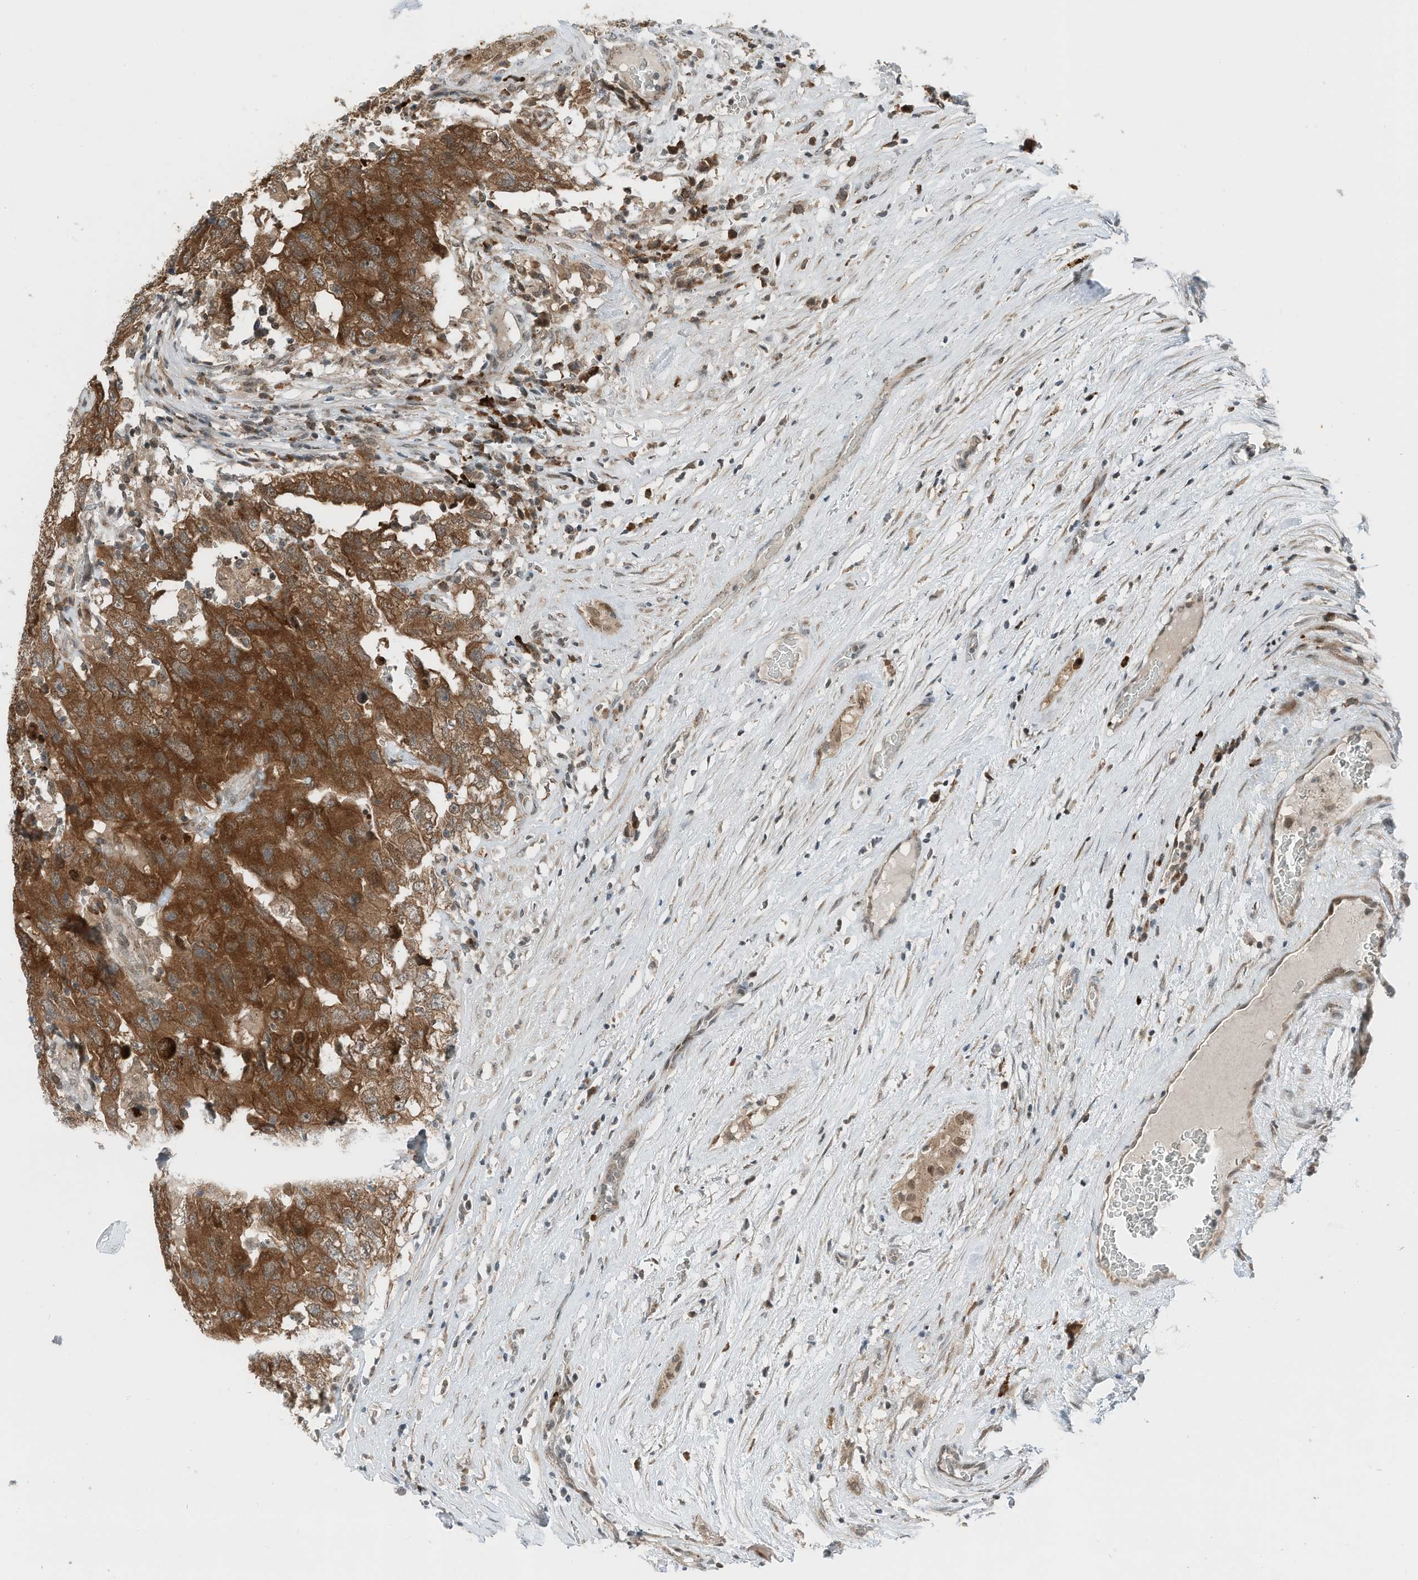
{"staining": {"intensity": "strong", "quantity": ">75%", "location": "cytoplasmic/membranous"}, "tissue": "testis cancer", "cell_type": "Tumor cells", "image_type": "cancer", "snomed": [{"axis": "morphology", "description": "Carcinoma, Embryonal, NOS"}, {"axis": "topography", "description": "Testis"}], "caption": "About >75% of tumor cells in testis cancer (embryonal carcinoma) exhibit strong cytoplasmic/membranous protein positivity as visualized by brown immunohistochemical staining.", "gene": "RMND1", "patient": {"sex": "male", "age": 26}}